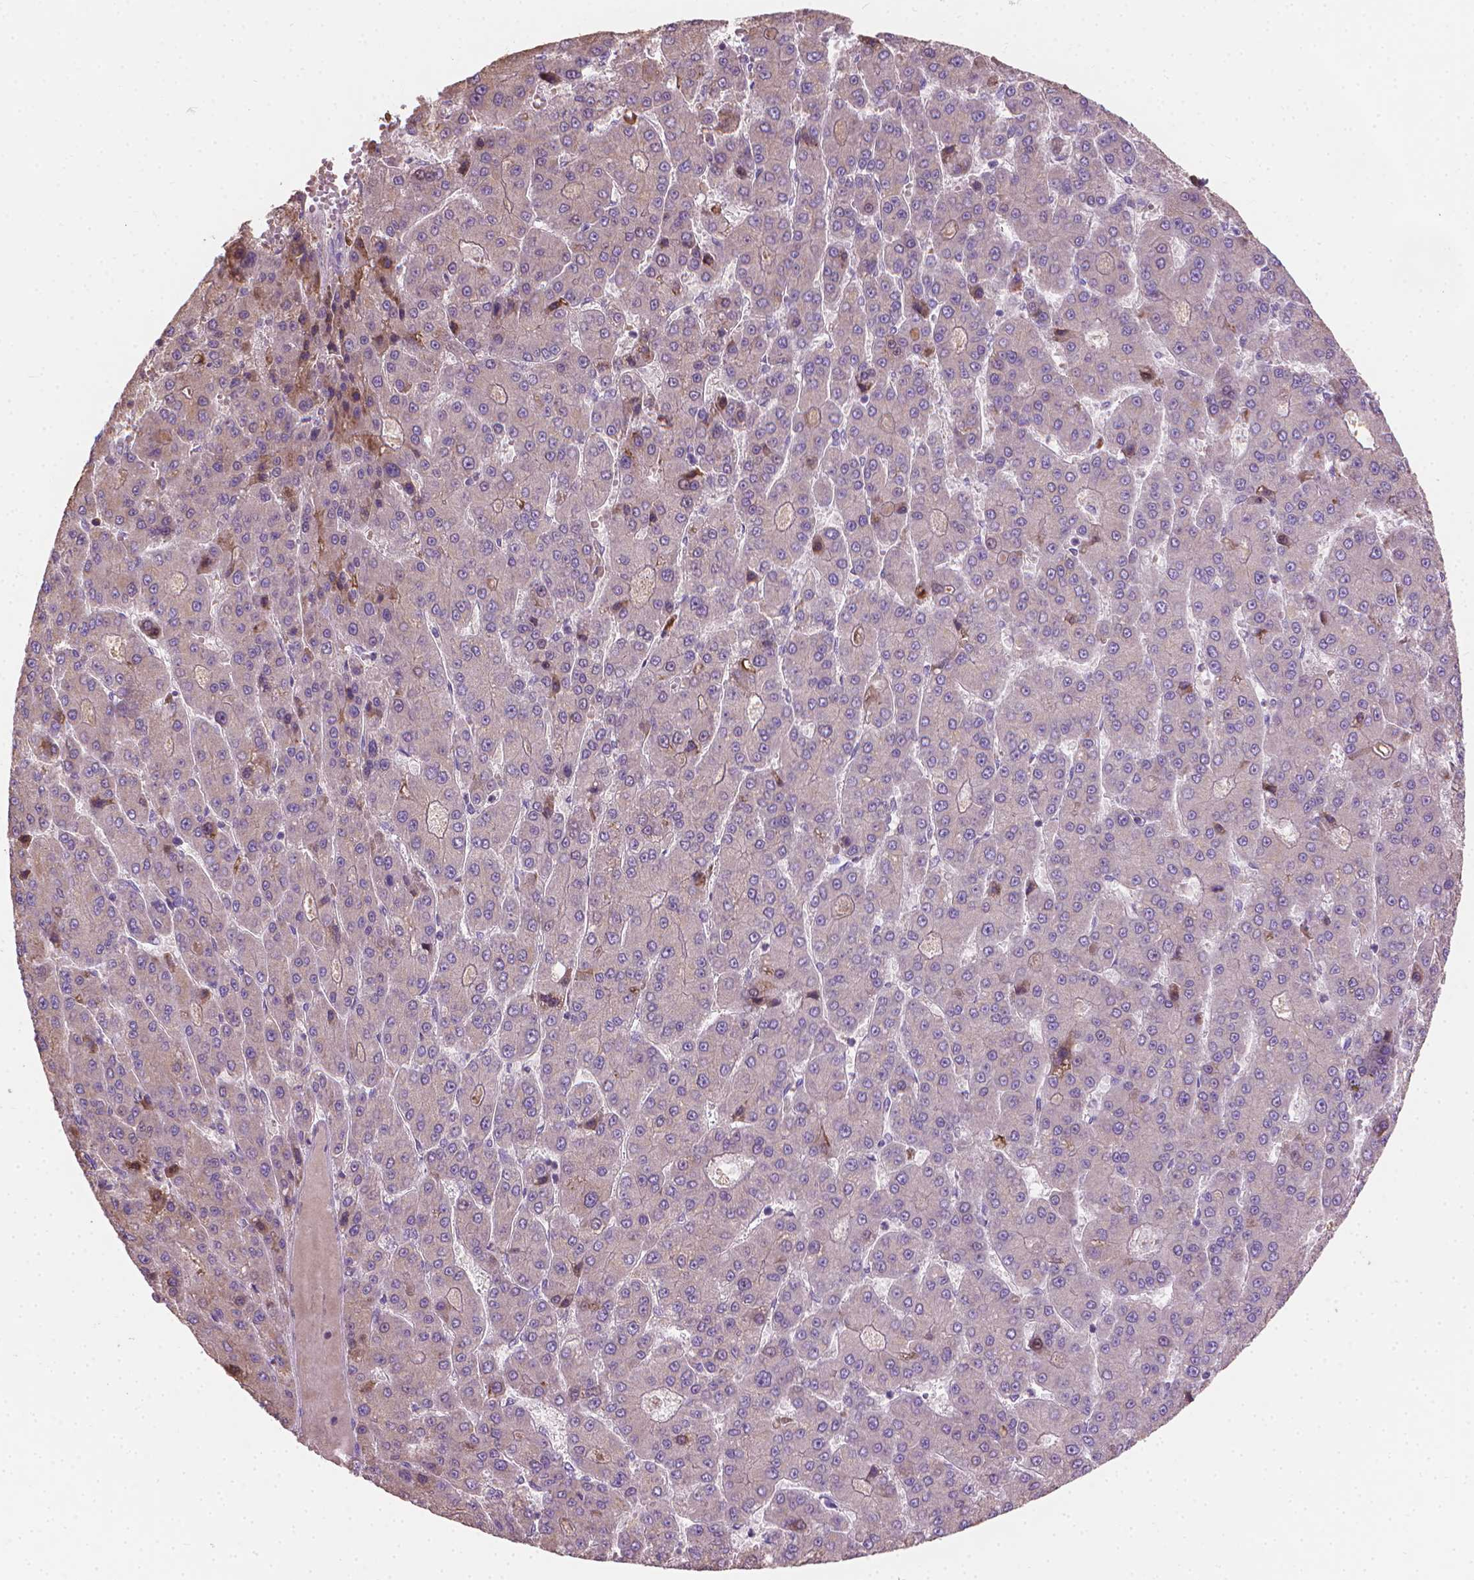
{"staining": {"intensity": "negative", "quantity": "none", "location": "none"}, "tissue": "liver cancer", "cell_type": "Tumor cells", "image_type": "cancer", "snomed": [{"axis": "morphology", "description": "Carcinoma, Hepatocellular, NOS"}, {"axis": "topography", "description": "Liver"}], "caption": "This is an immunohistochemistry (IHC) micrograph of liver cancer. There is no staining in tumor cells.", "gene": "CABCOCO1", "patient": {"sex": "male", "age": 70}}